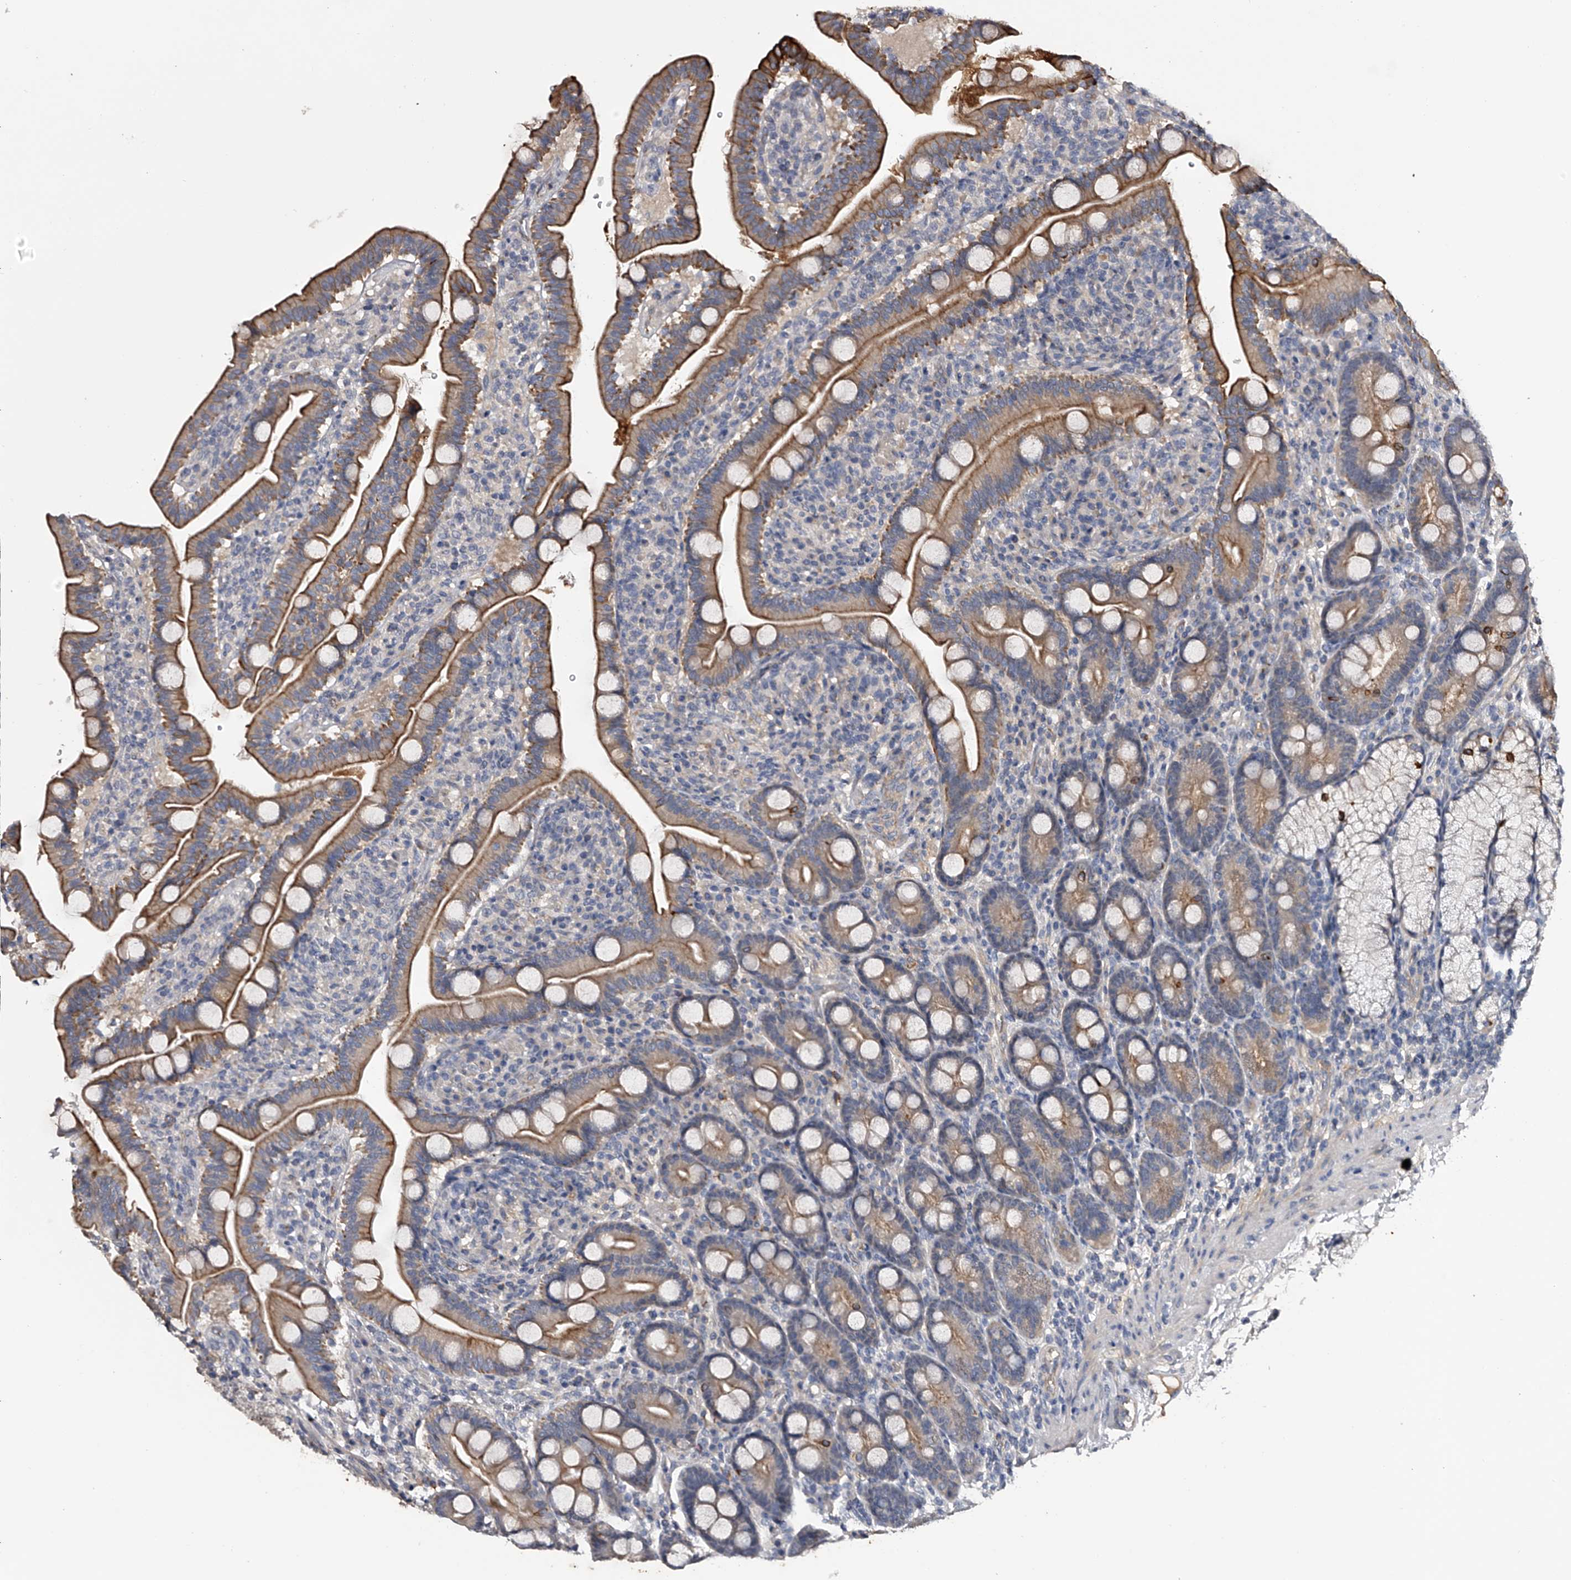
{"staining": {"intensity": "moderate", "quantity": ">75%", "location": "cytoplasmic/membranous"}, "tissue": "duodenum", "cell_type": "Glandular cells", "image_type": "normal", "snomed": [{"axis": "morphology", "description": "Normal tissue, NOS"}, {"axis": "topography", "description": "Duodenum"}], "caption": "Brown immunohistochemical staining in unremarkable human duodenum reveals moderate cytoplasmic/membranous staining in about >75% of glandular cells.", "gene": "MDN1", "patient": {"sex": "male", "age": 35}}